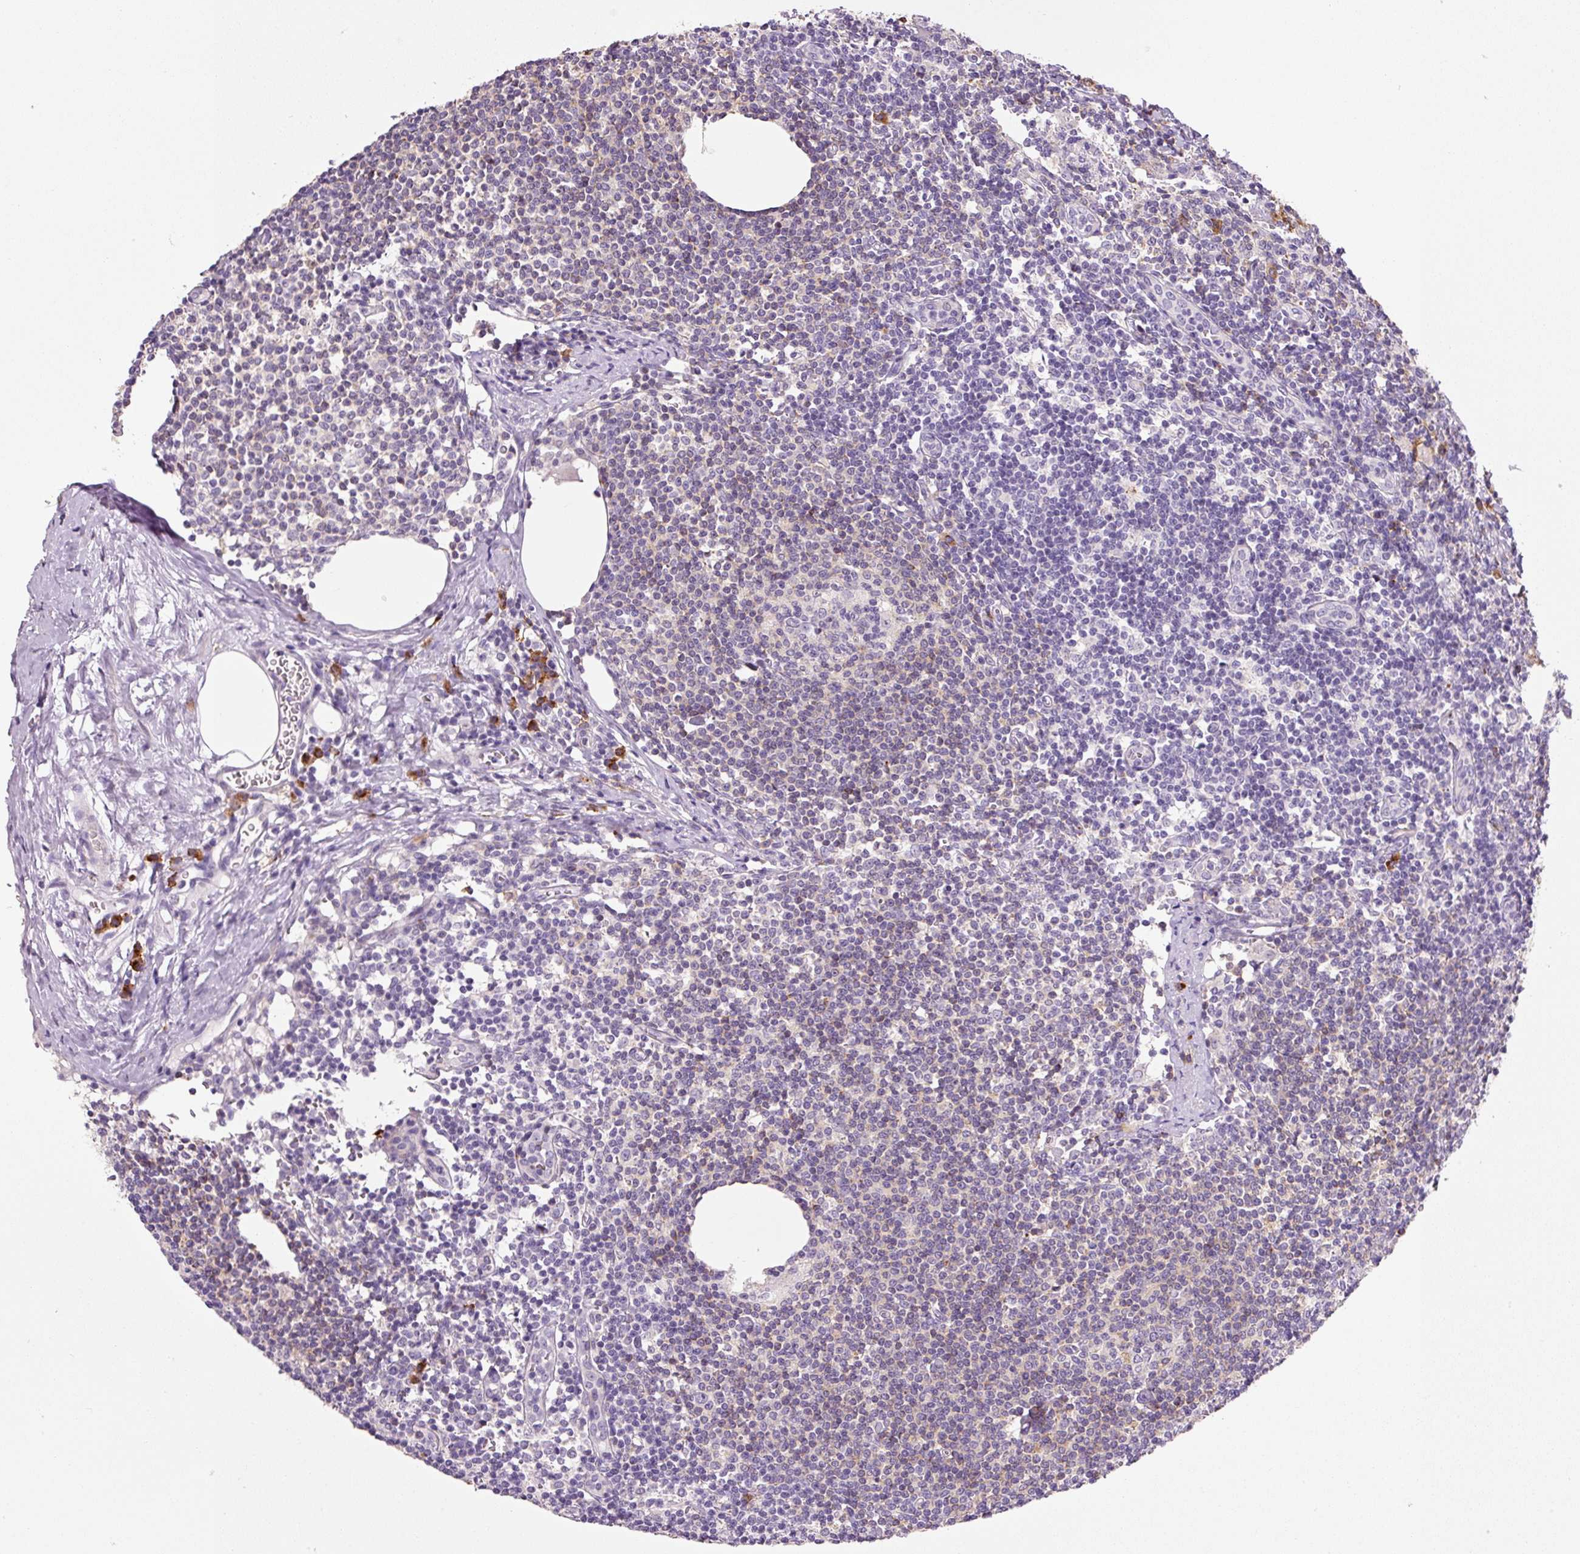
{"staining": {"intensity": "negative", "quantity": "none", "location": "none"}, "tissue": "lymph node", "cell_type": "Germinal center cells", "image_type": "normal", "snomed": [{"axis": "morphology", "description": "Normal tissue, NOS"}, {"axis": "topography", "description": "Lymph node"}], "caption": "IHC image of normal lymph node: human lymph node stained with DAB (3,3'-diaminobenzidine) displays no significant protein positivity in germinal center cells. (IHC, brightfield microscopy, high magnification).", "gene": "HAX1", "patient": {"sex": "female", "age": 59}}